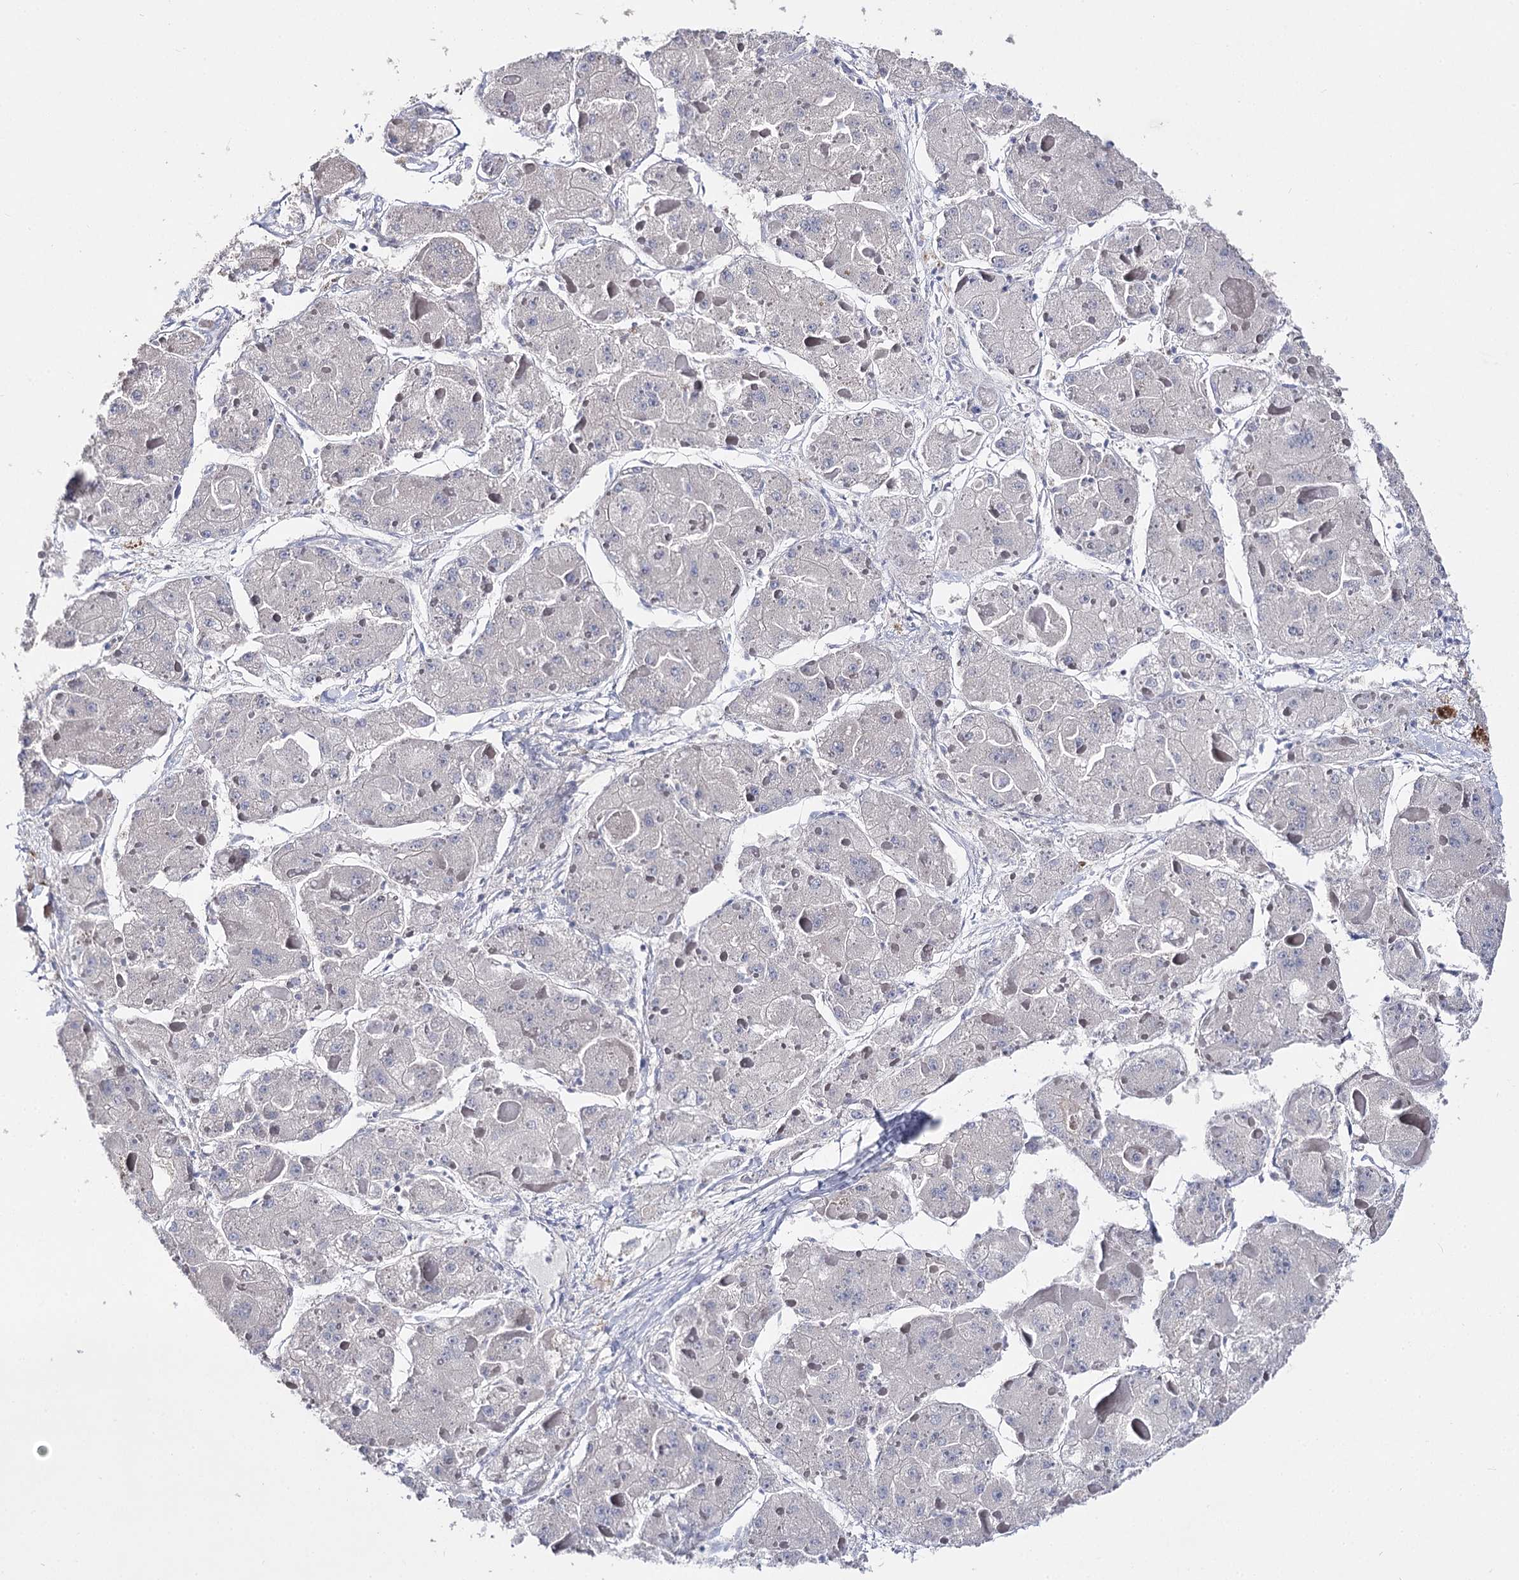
{"staining": {"intensity": "negative", "quantity": "none", "location": "none"}, "tissue": "liver cancer", "cell_type": "Tumor cells", "image_type": "cancer", "snomed": [{"axis": "morphology", "description": "Carcinoma, Hepatocellular, NOS"}, {"axis": "topography", "description": "Liver"}], "caption": "This is an immunohistochemistry (IHC) image of human liver cancer (hepatocellular carcinoma). There is no expression in tumor cells.", "gene": "NRAP", "patient": {"sex": "female", "age": 73}}